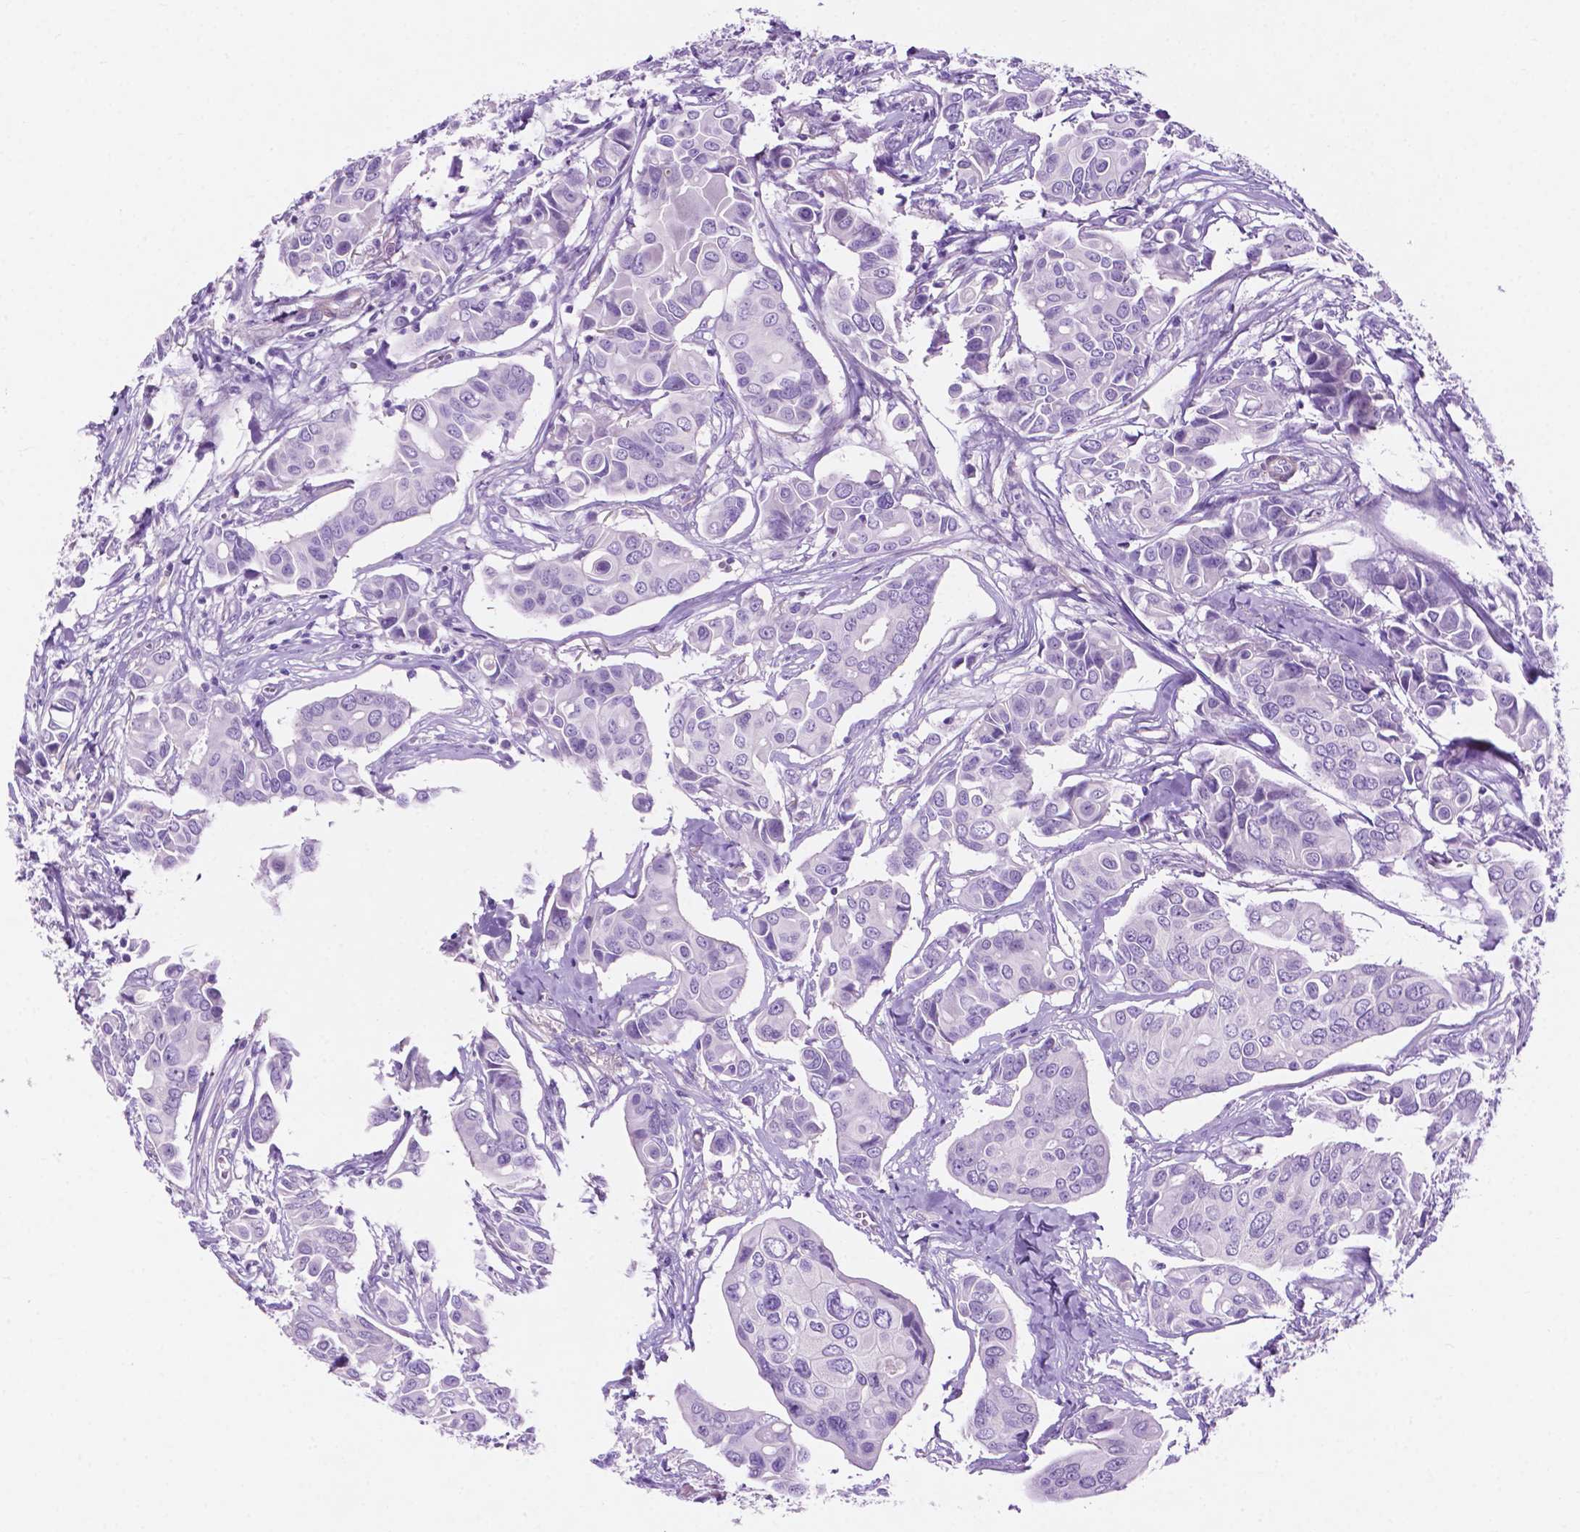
{"staining": {"intensity": "negative", "quantity": "none", "location": "none"}, "tissue": "breast cancer", "cell_type": "Tumor cells", "image_type": "cancer", "snomed": [{"axis": "morphology", "description": "Duct carcinoma"}, {"axis": "topography", "description": "Breast"}], "caption": "Immunohistochemical staining of breast cancer displays no significant positivity in tumor cells.", "gene": "ASPG", "patient": {"sex": "female", "age": 54}}